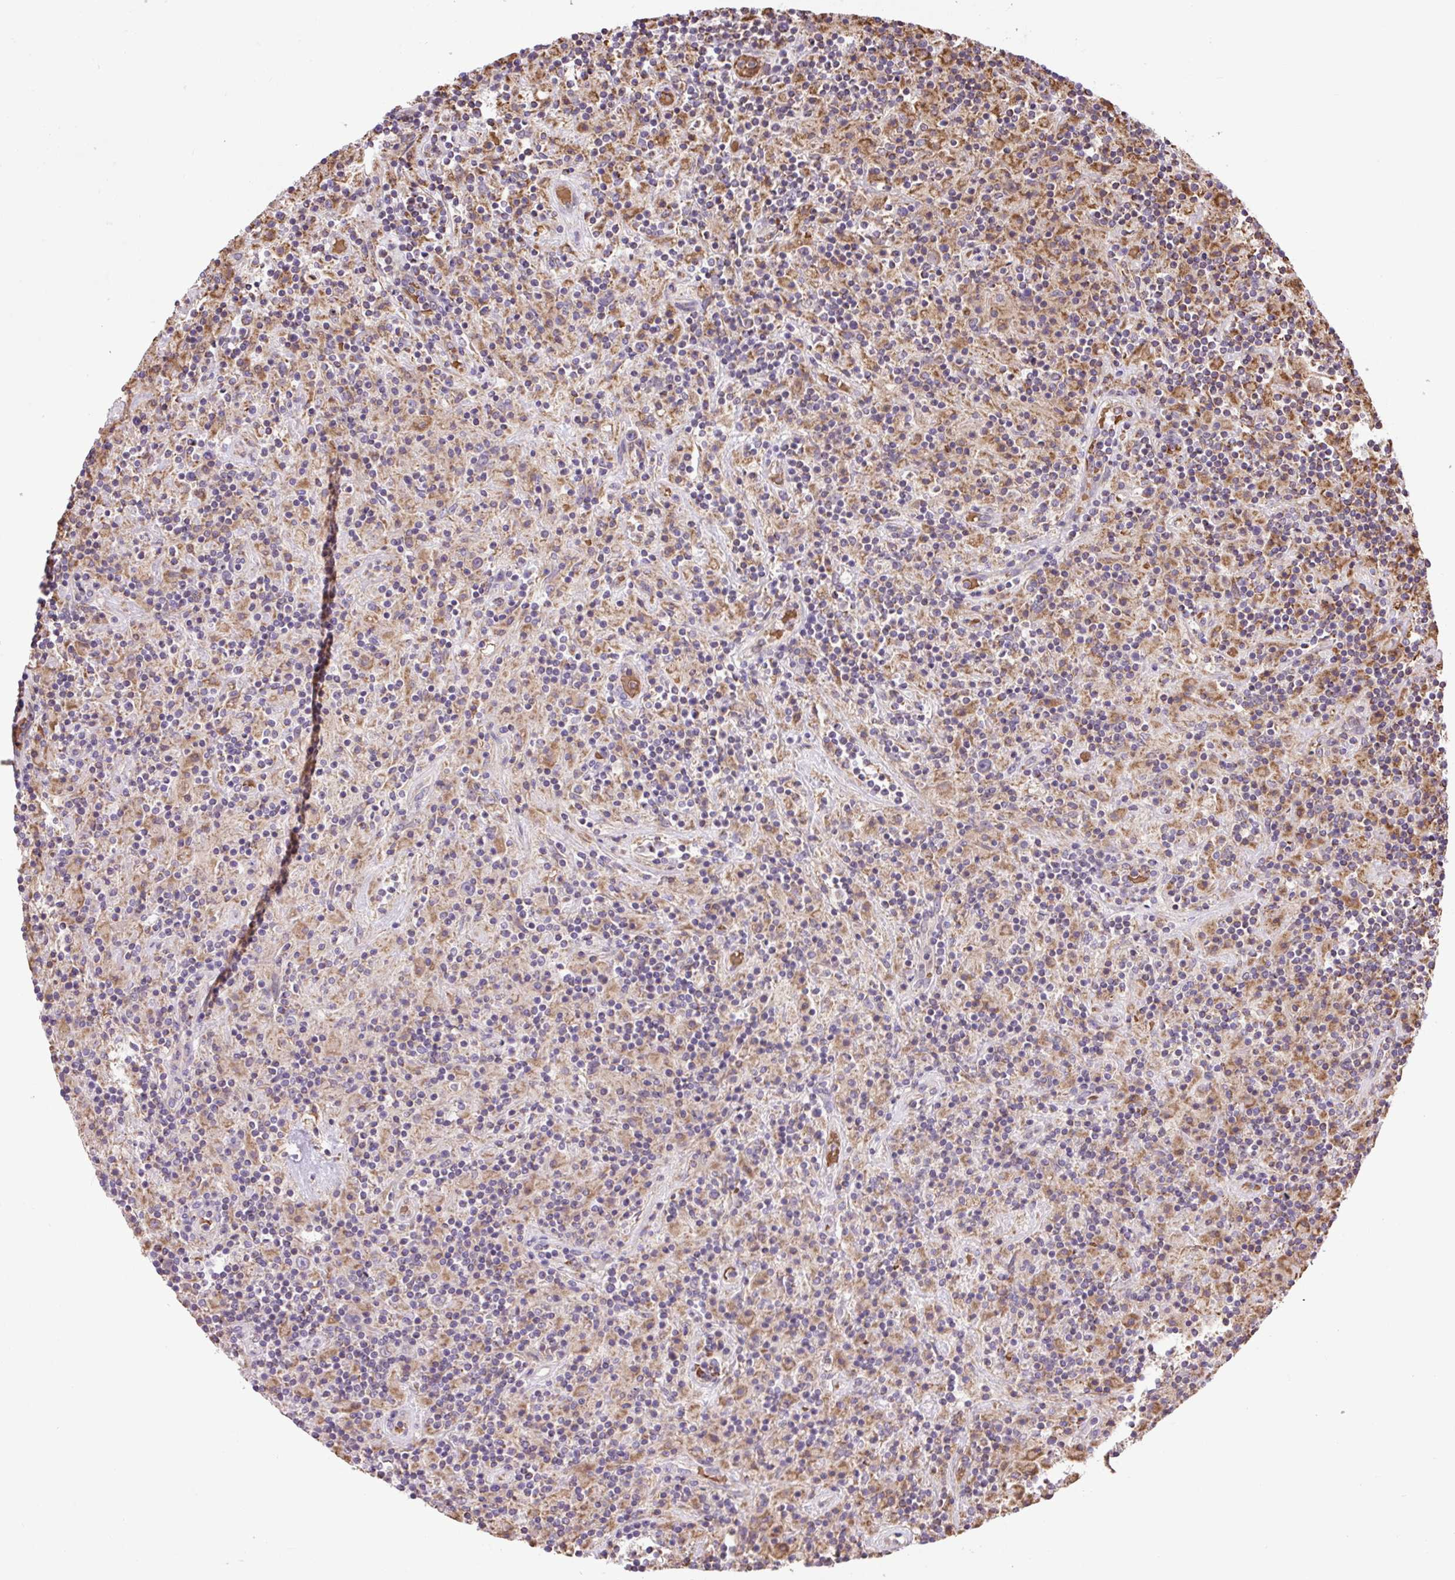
{"staining": {"intensity": "moderate", "quantity": ">75%", "location": "cytoplasmic/membranous"}, "tissue": "lymphoma", "cell_type": "Tumor cells", "image_type": "cancer", "snomed": [{"axis": "morphology", "description": "Hodgkin's disease, NOS"}, {"axis": "topography", "description": "Lymph node"}], "caption": "Tumor cells show medium levels of moderate cytoplasmic/membranous expression in about >75% of cells in Hodgkin's disease.", "gene": "PLCG1", "patient": {"sex": "male", "age": 70}}